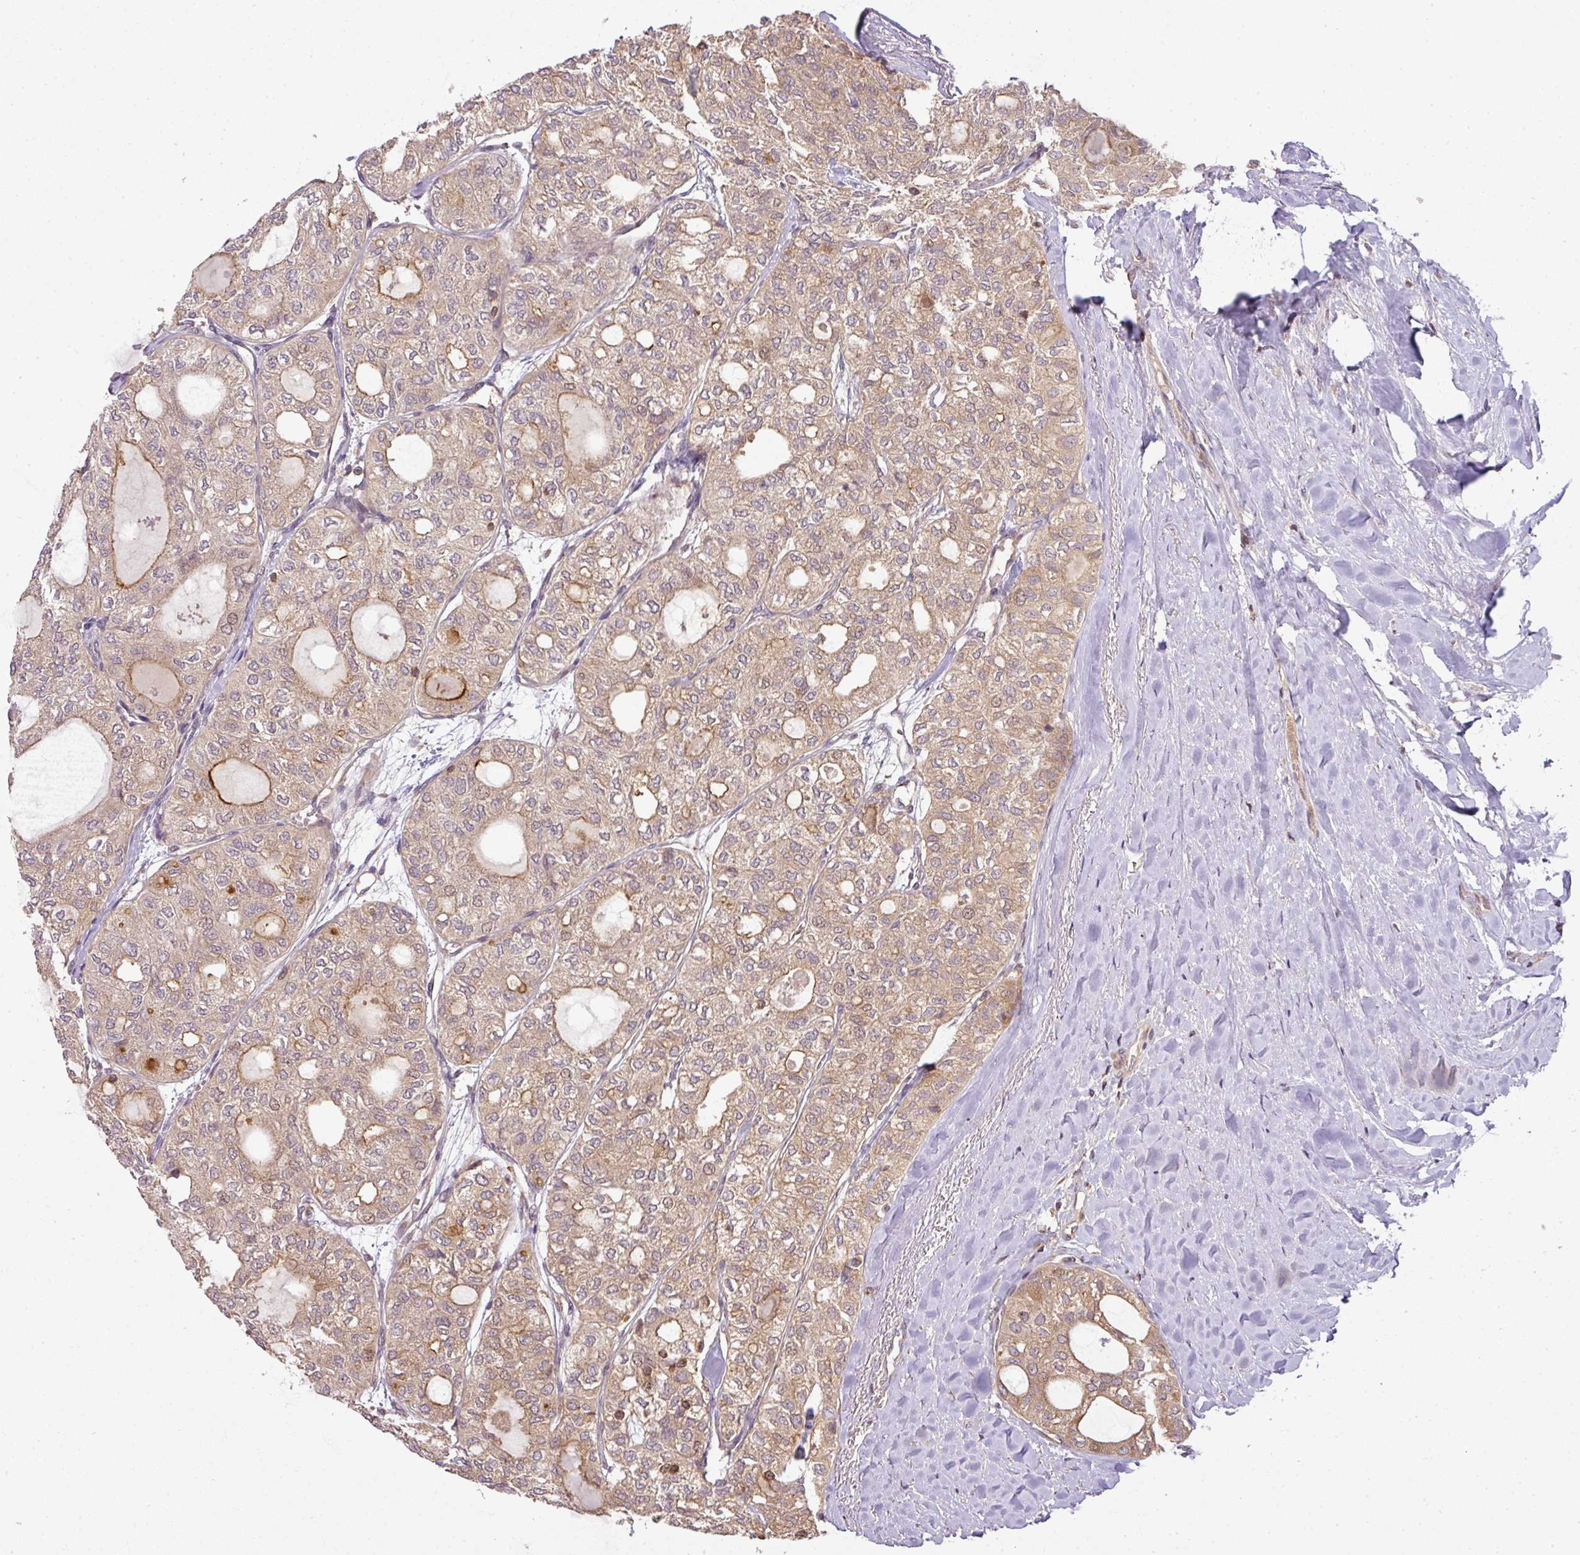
{"staining": {"intensity": "weak", "quantity": "25%-75%", "location": "cytoplasmic/membranous"}, "tissue": "thyroid cancer", "cell_type": "Tumor cells", "image_type": "cancer", "snomed": [{"axis": "morphology", "description": "Follicular adenoma carcinoma, NOS"}, {"axis": "topography", "description": "Thyroid gland"}], "caption": "Thyroid cancer stained with a protein marker exhibits weak staining in tumor cells.", "gene": "TCL1B", "patient": {"sex": "male", "age": 75}}